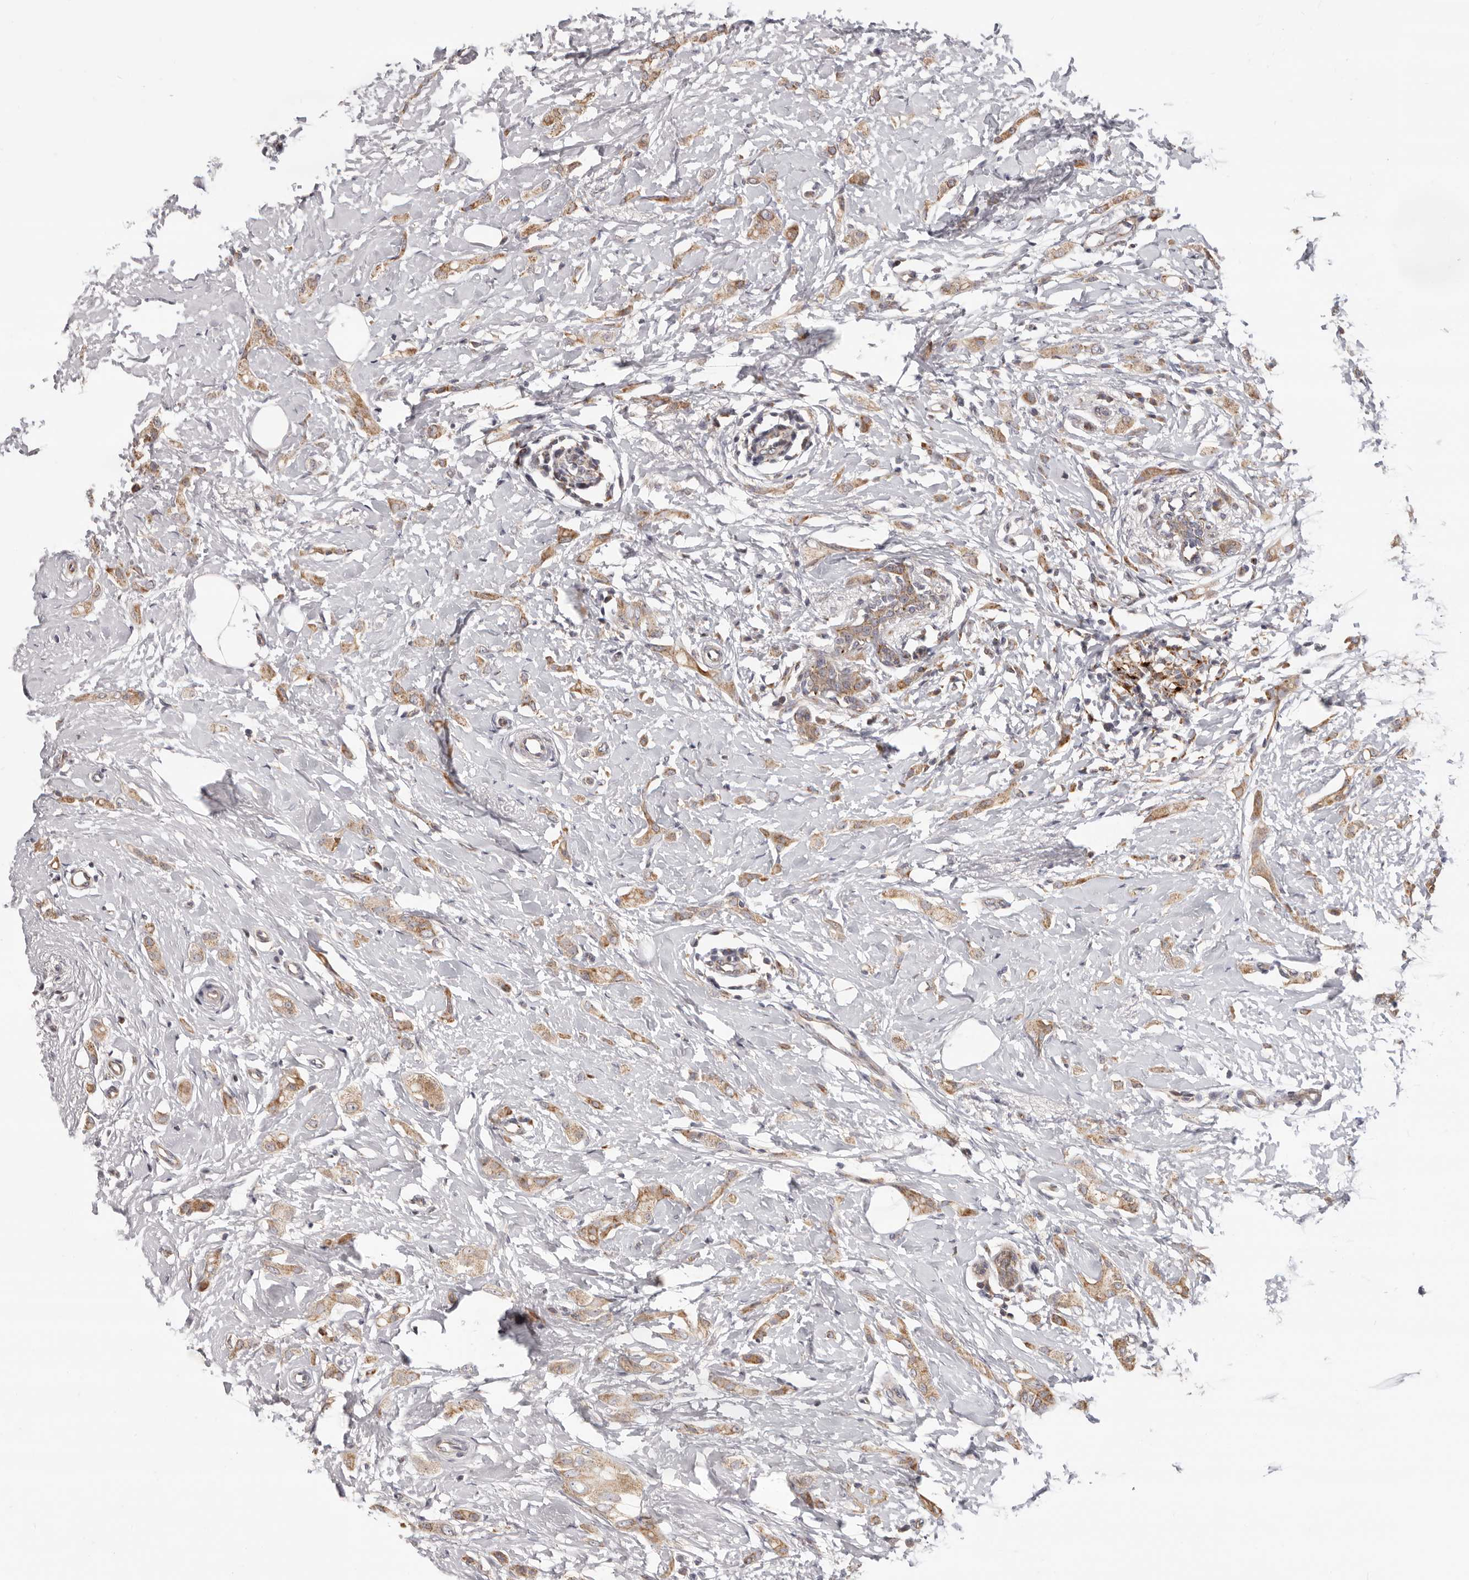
{"staining": {"intensity": "moderate", "quantity": ">75%", "location": "cytoplasmic/membranous"}, "tissue": "breast cancer", "cell_type": "Tumor cells", "image_type": "cancer", "snomed": [{"axis": "morphology", "description": "Lobular carcinoma"}, {"axis": "topography", "description": "Breast"}], "caption": "Moderate cytoplasmic/membranous expression for a protein is appreciated in about >75% of tumor cells of breast lobular carcinoma using IHC.", "gene": "TOR3A", "patient": {"sex": "female", "age": 55}}